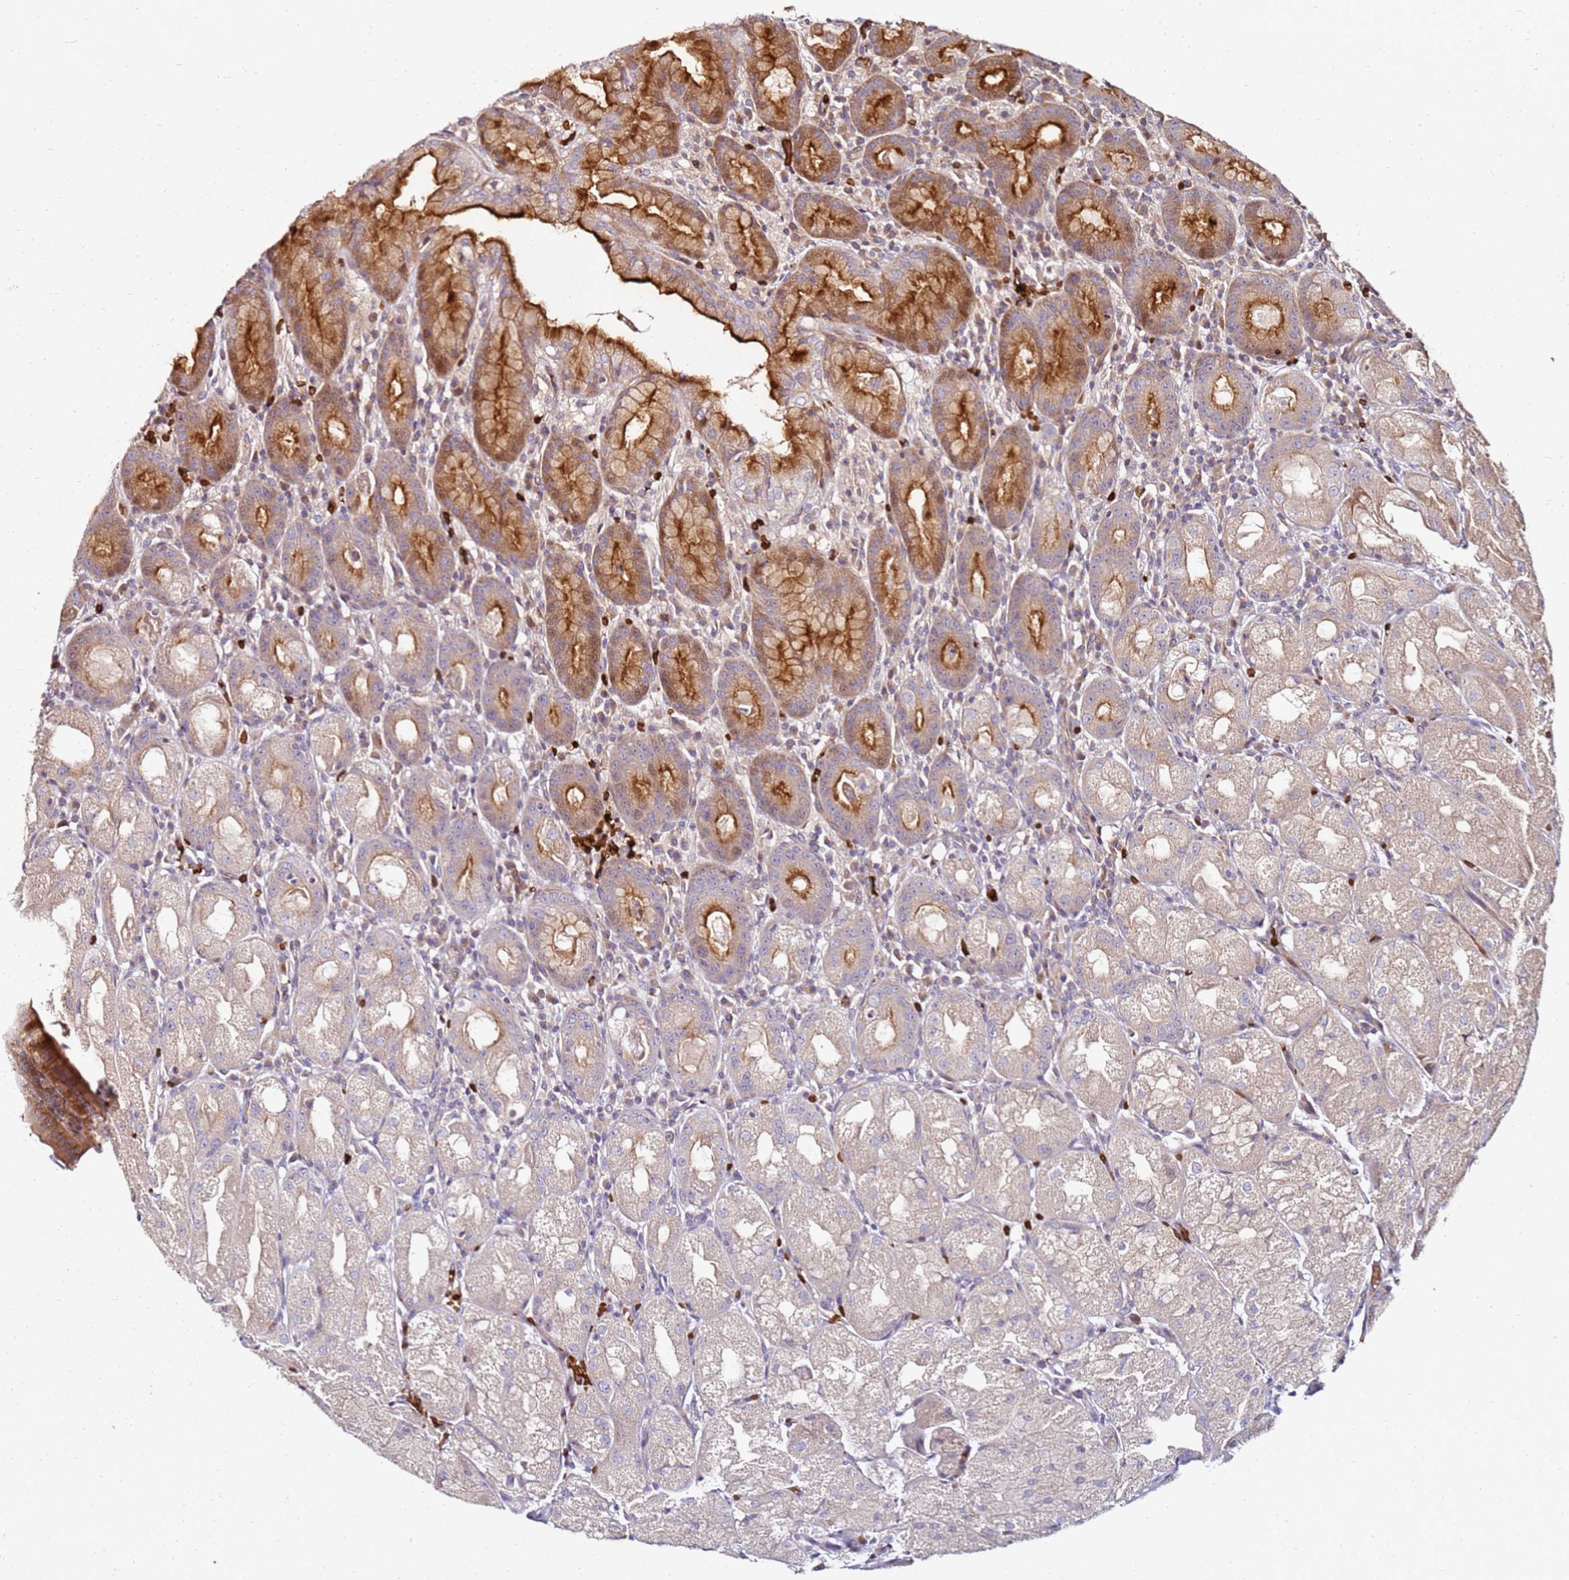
{"staining": {"intensity": "moderate", "quantity": "25%-75%", "location": "cytoplasmic/membranous"}, "tissue": "stomach", "cell_type": "Glandular cells", "image_type": "normal", "snomed": [{"axis": "morphology", "description": "Normal tissue, NOS"}, {"axis": "topography", "description": "Stomach, upper"}], "caption": "Protein staining by immunohistochemistry (IHC) displays moderate cytoplasmic/membranous positivity in about 25%-75% of glandular cells in normal stomach.", "gene": "RNF11", "patient": {"sex": "male", "age": 52}}